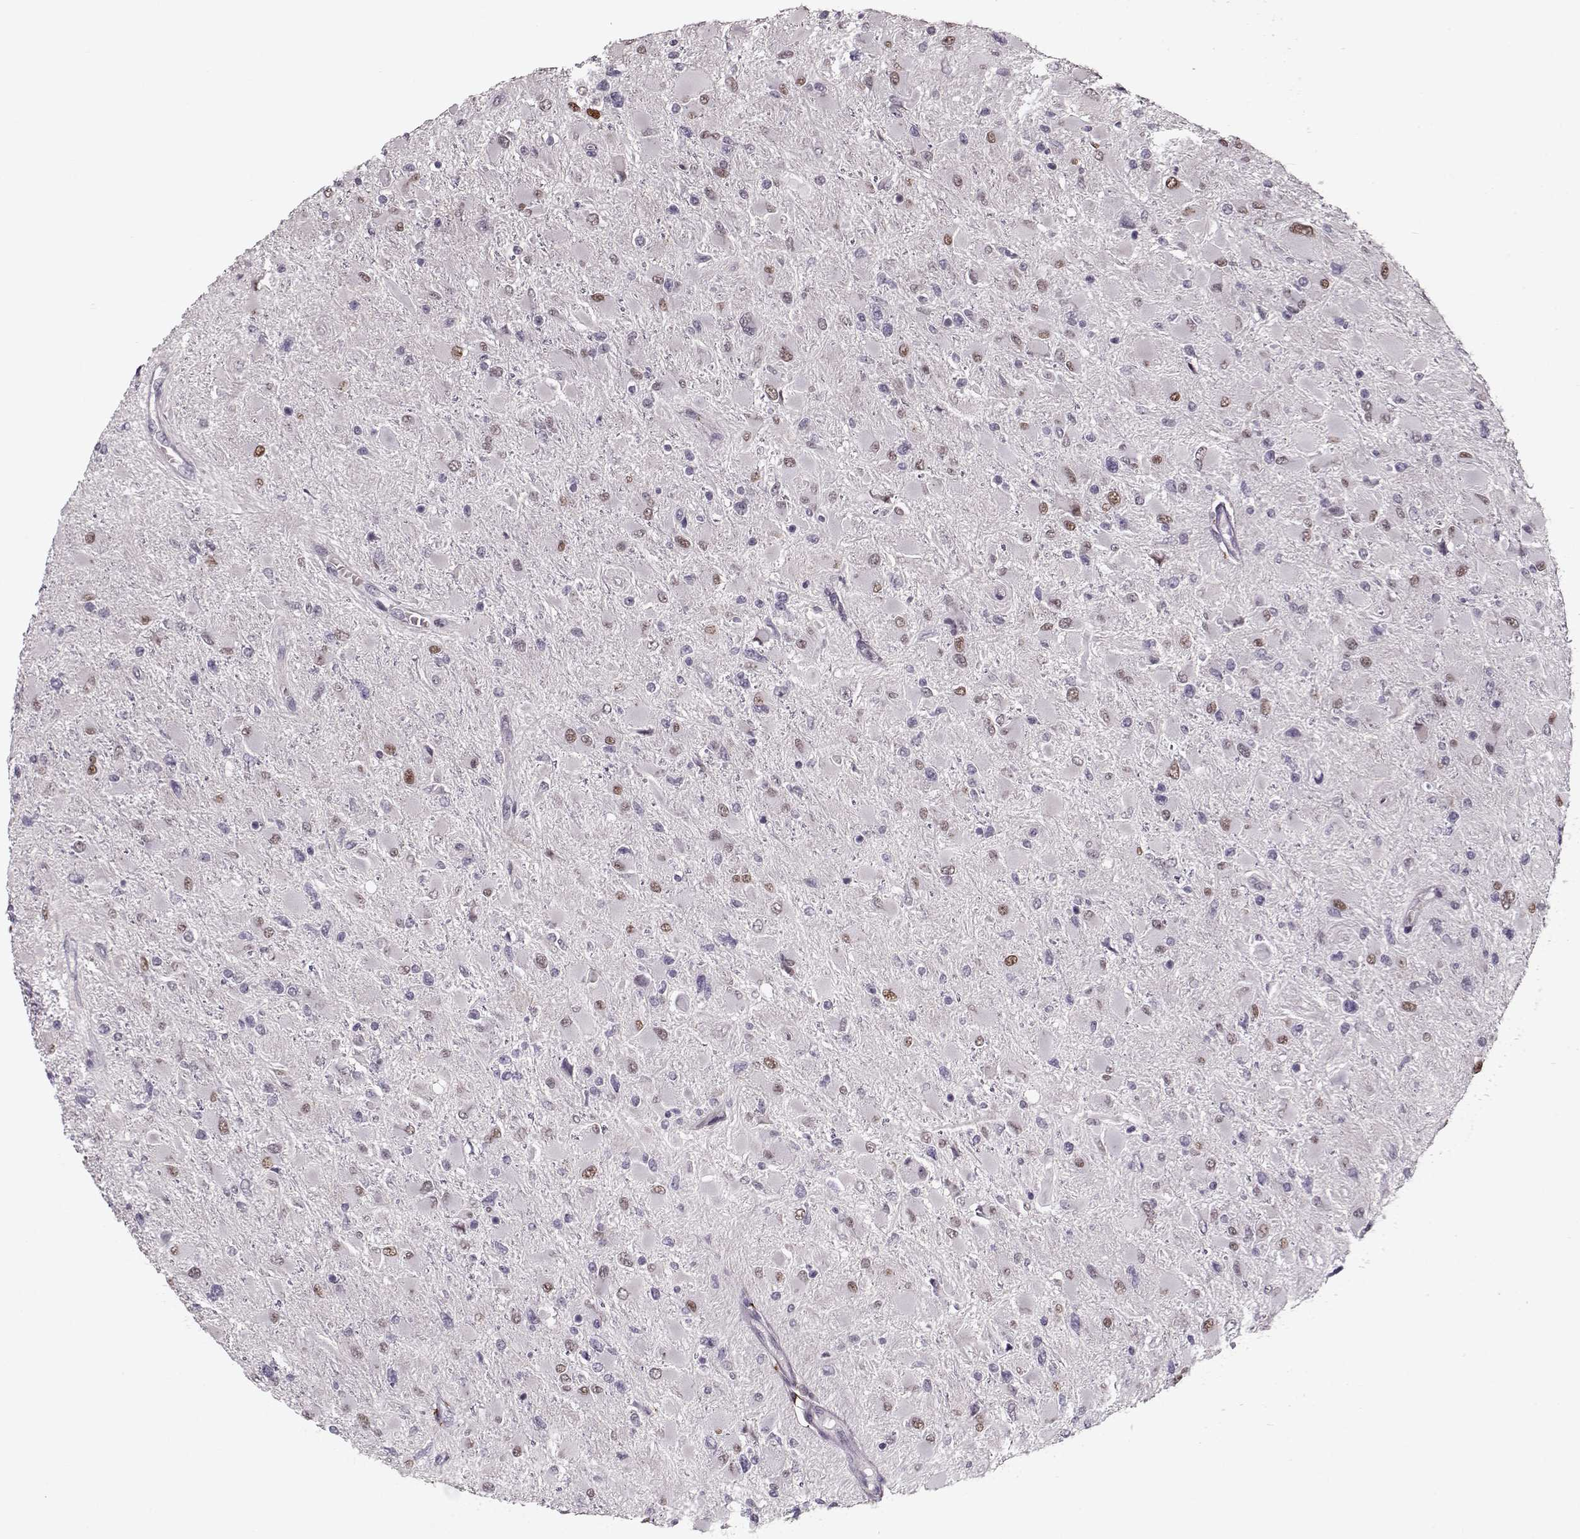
{"staining": {"intensity": "moderate", "quantity": "<25%", "location": "nuclear"}, "tissue": "glioma", "cell_type": "Tumor cells", "image_type": "cancer", "snomed": [{"axis": "morphology", "description": "Glioma, malignant, High grade"}, {"axis": "topography", "description": "Cerebral cortex"}], "caption": "Human glioma stained with a brown dye displays moderate nuclear positive expression in about <25% of tumor cells.", "gene": "DNAI3", "patient": {"sex": "female", "age": 36}}